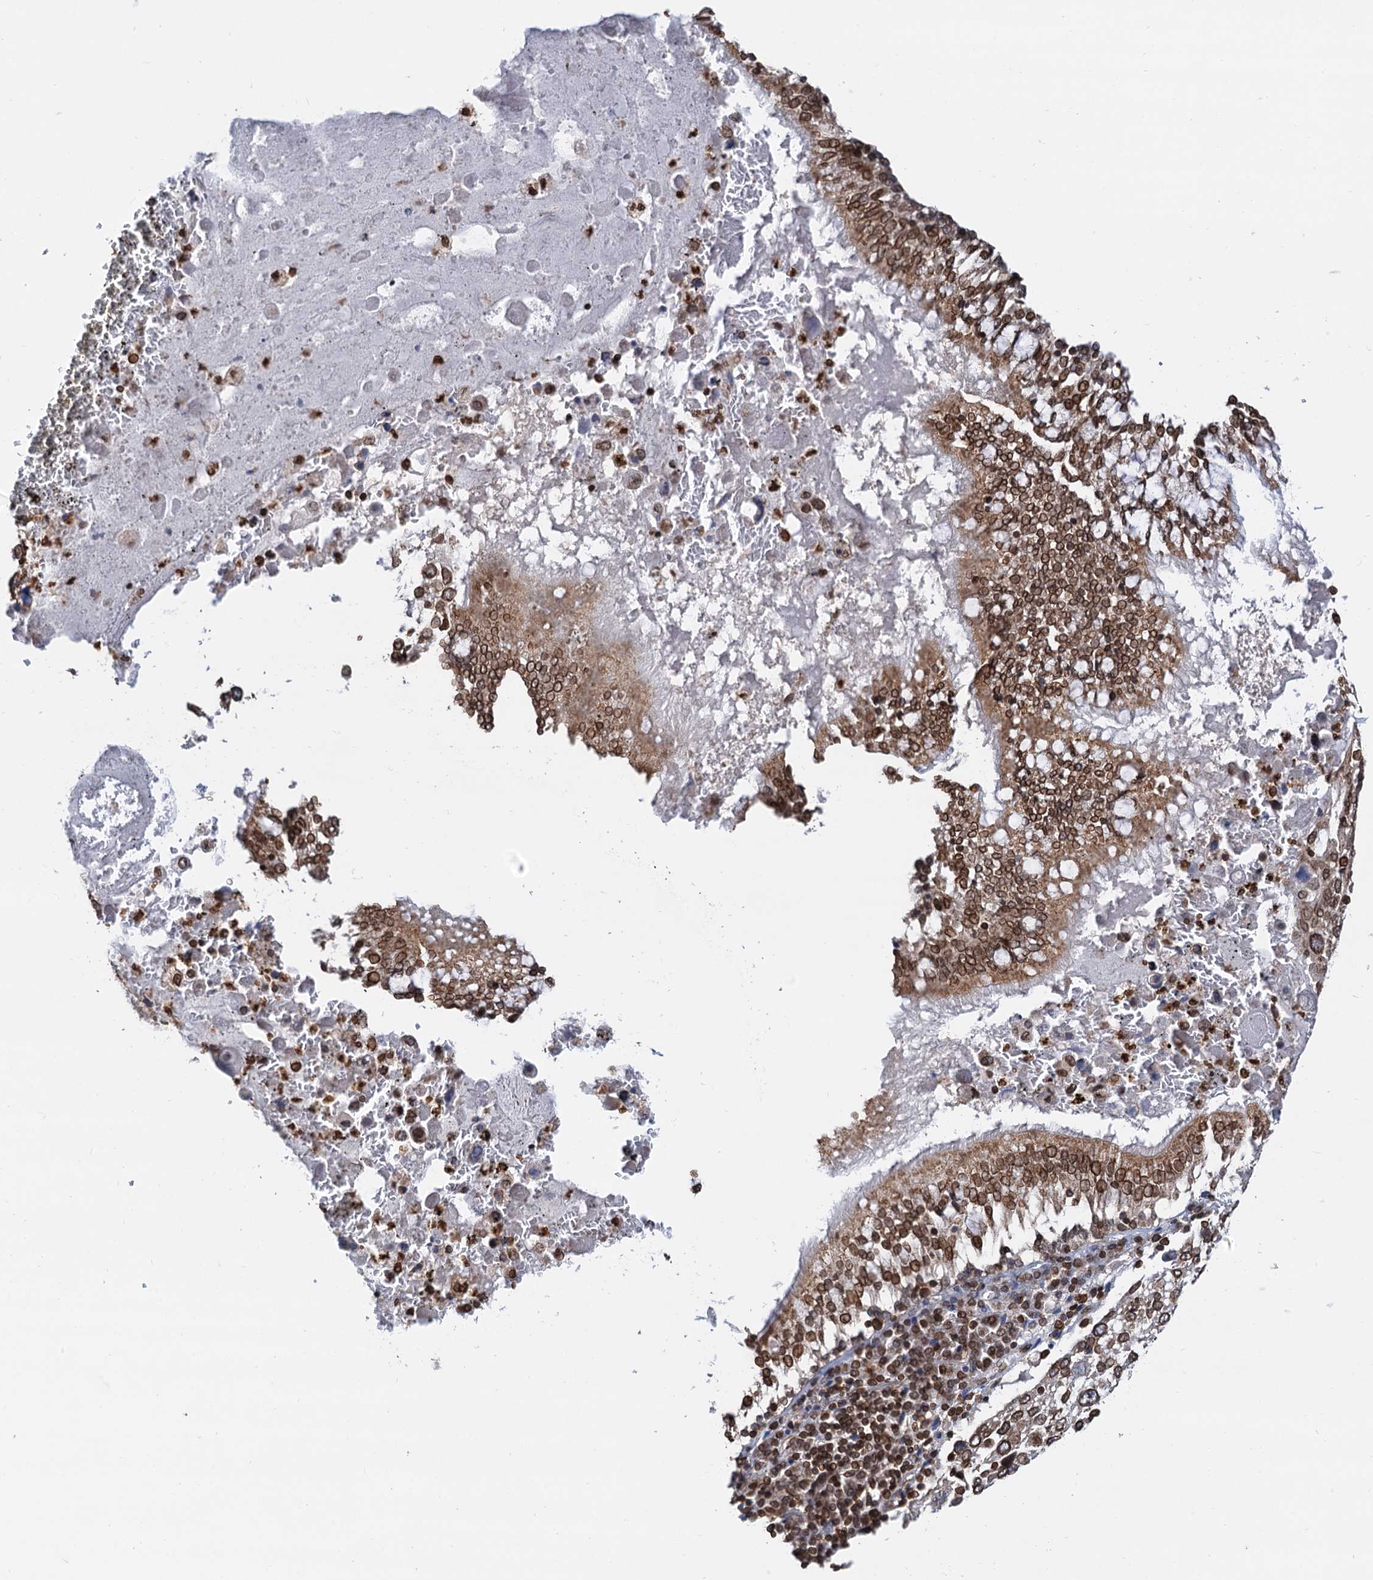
{"staining": {"intensity": "moderate", "quantity": ">75%", "location": "cytoplasmic/membranous,nuclear"}, "tissue": "lung cancer", "cell_type": "Tumor cells", "image_type": "cancer", "snomed": [{"axis": "morphology", "description": "Squamous cell carcinoma, NOS"}, {"axis": "topography", "description": "Lung"}], "caption": "This image displays immunohistochemistry (IHC) staining of human lung cancer, with medium moderate cytoplasmic/membranous and nuclear staining in about >75% of tumor cells.", "gene": "ZC3H13", "patient": {"sex": "male", "age": 65}}